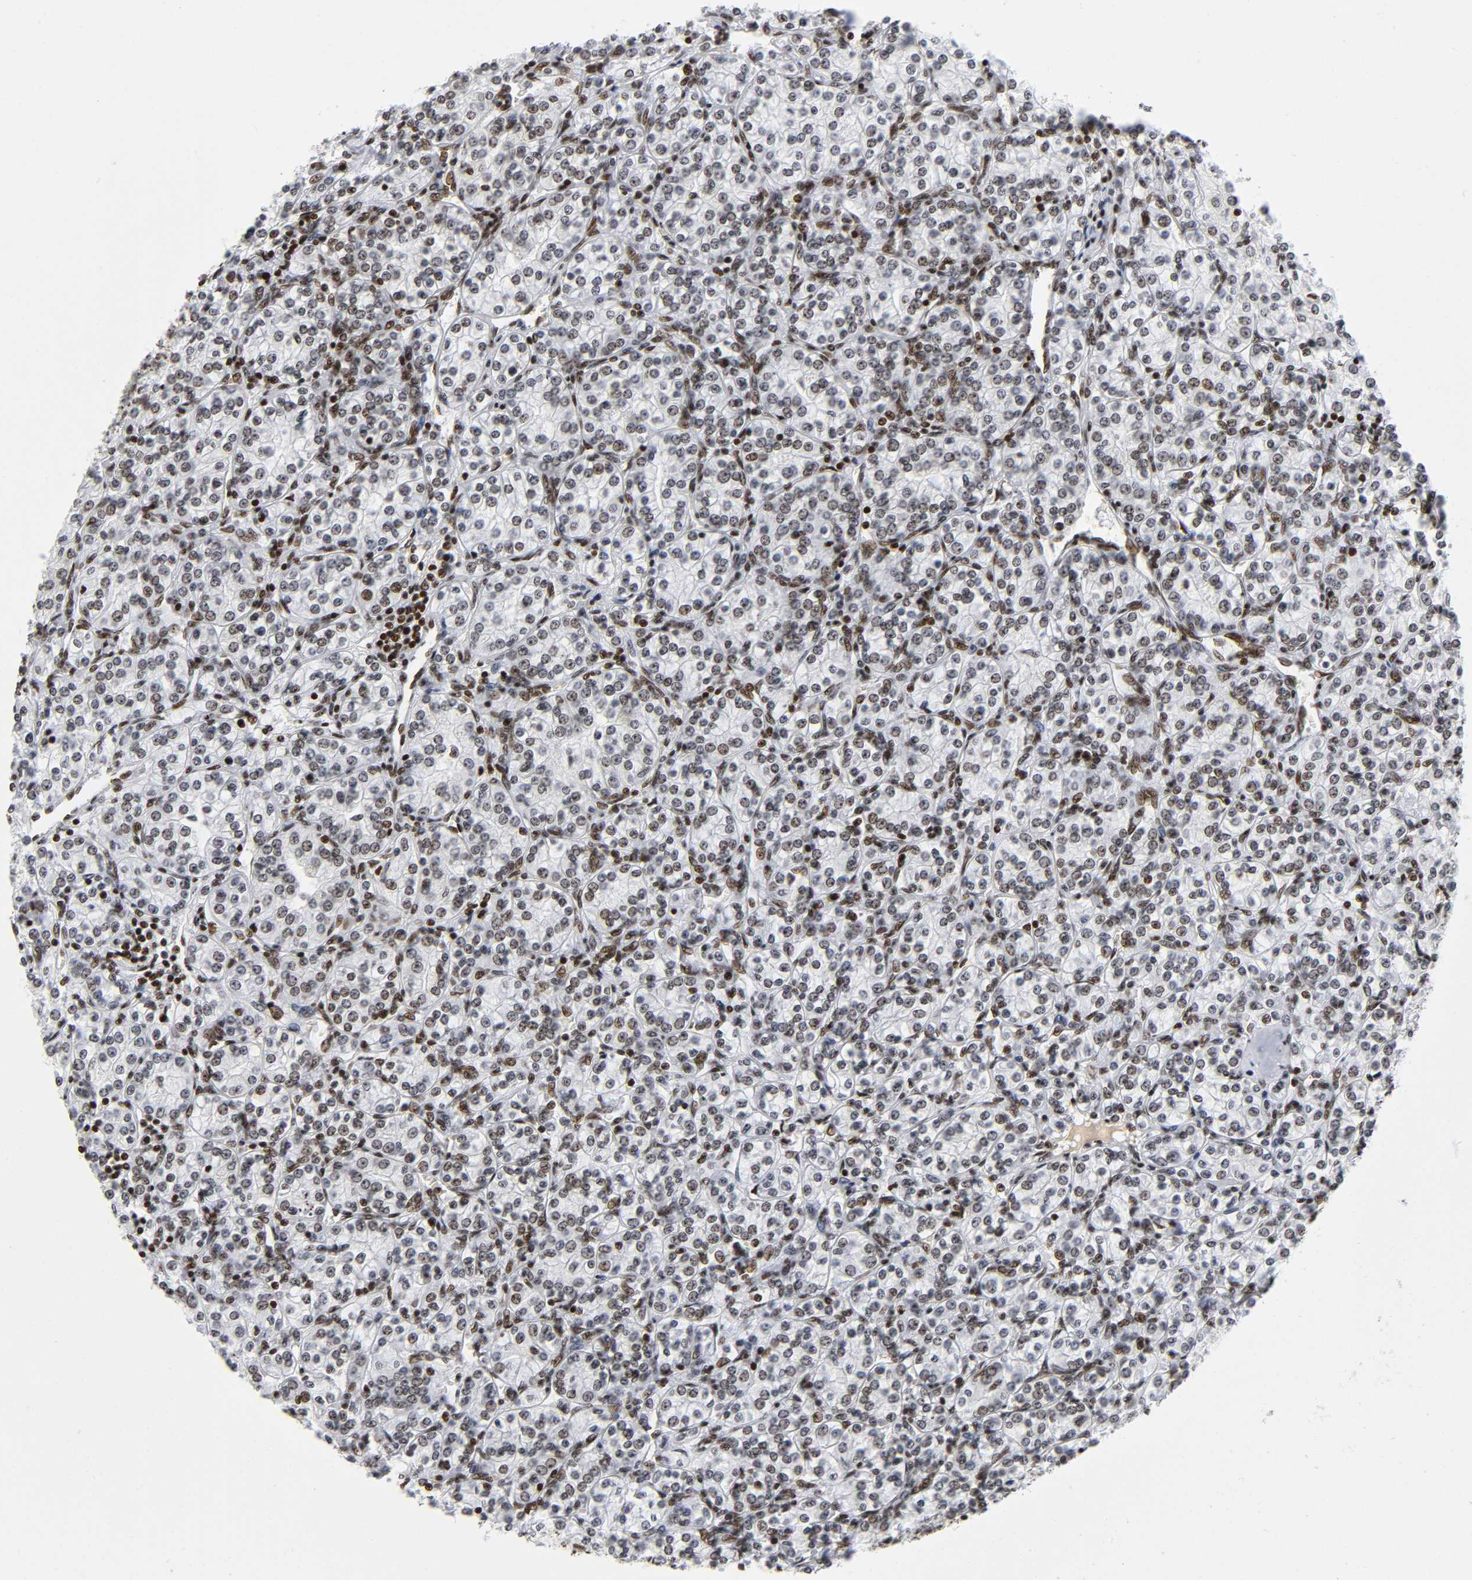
{"staining": {"intensity": "moderate", "quantity": ">75%", "location": "nuclear"}, "tissue": "renal cancer", "cell_type": "Tumor cells", "image_type": "cancer", "snomed": [{"axis": "morphology", "description": "Adenocarcinoma, NOS"}, {"axis": "topography", "description": "Kidney"}], "caption": "This is an image of immunohistochemistry (IHC) staining of adenocarcinoma (renal), which shows moderate expression in the nuclear of tumor cells.", "gene": "UBTF", "patient": {"sex": "male", "age": 77}}